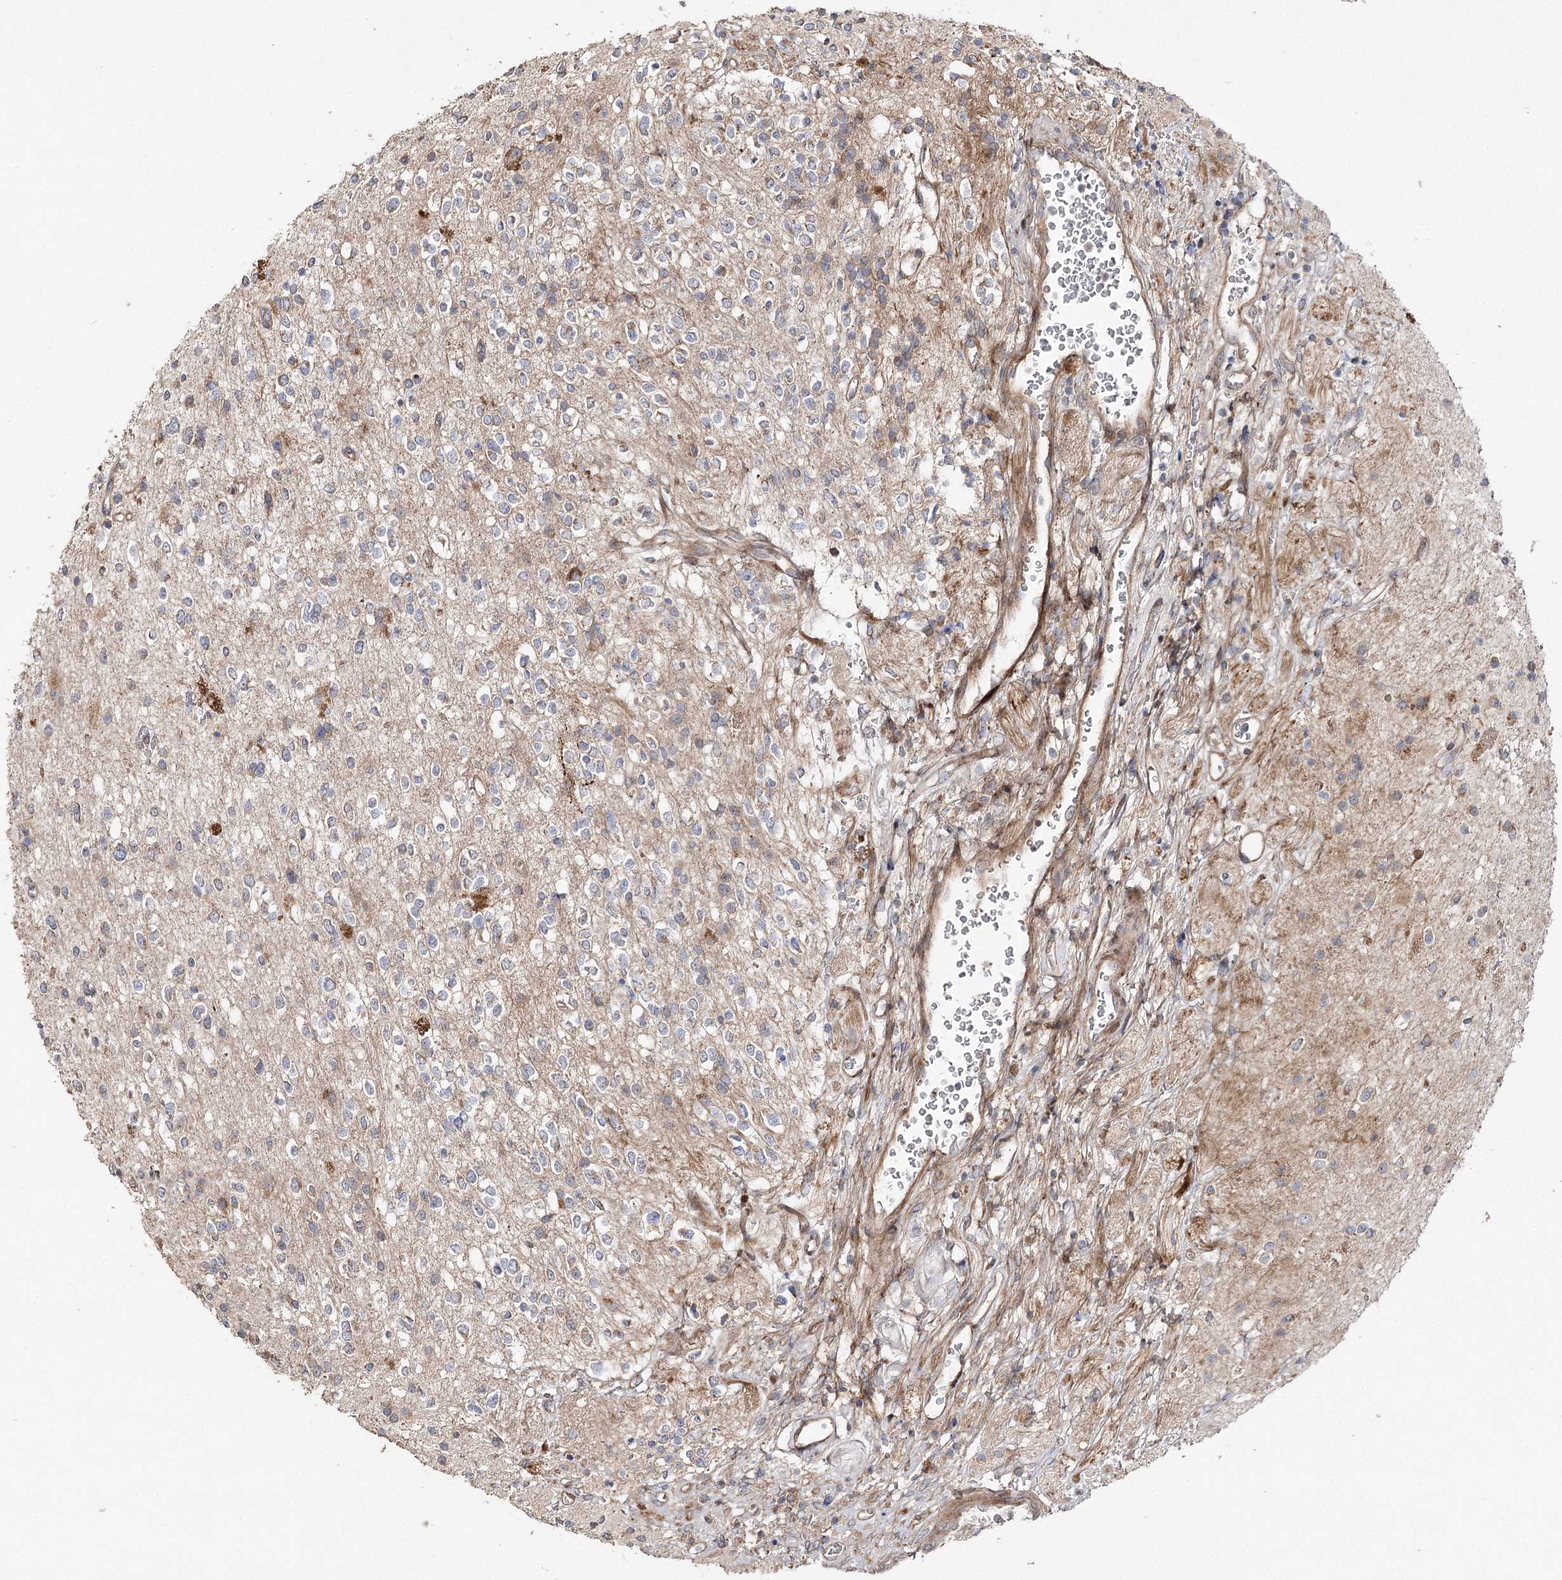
{"staining": {"intensity": "weak", "quantity": "<25%", "location": "cytoplasmic/membranous"}, "tissue": "glioma", "cell_type": "Tumor cells", "image_type": "cancer", "snomed": [{"axis": "morphology", "description": "Glioma, malignant, High grade"}, {"axis": "topography", "description": "Brain"}], "caption": "Glioma was stained to show a protein in brown. There is no significant positivity in tumor cells.", "gene": "OBSL1", "patient": {"sex": "male", "age": 34}}